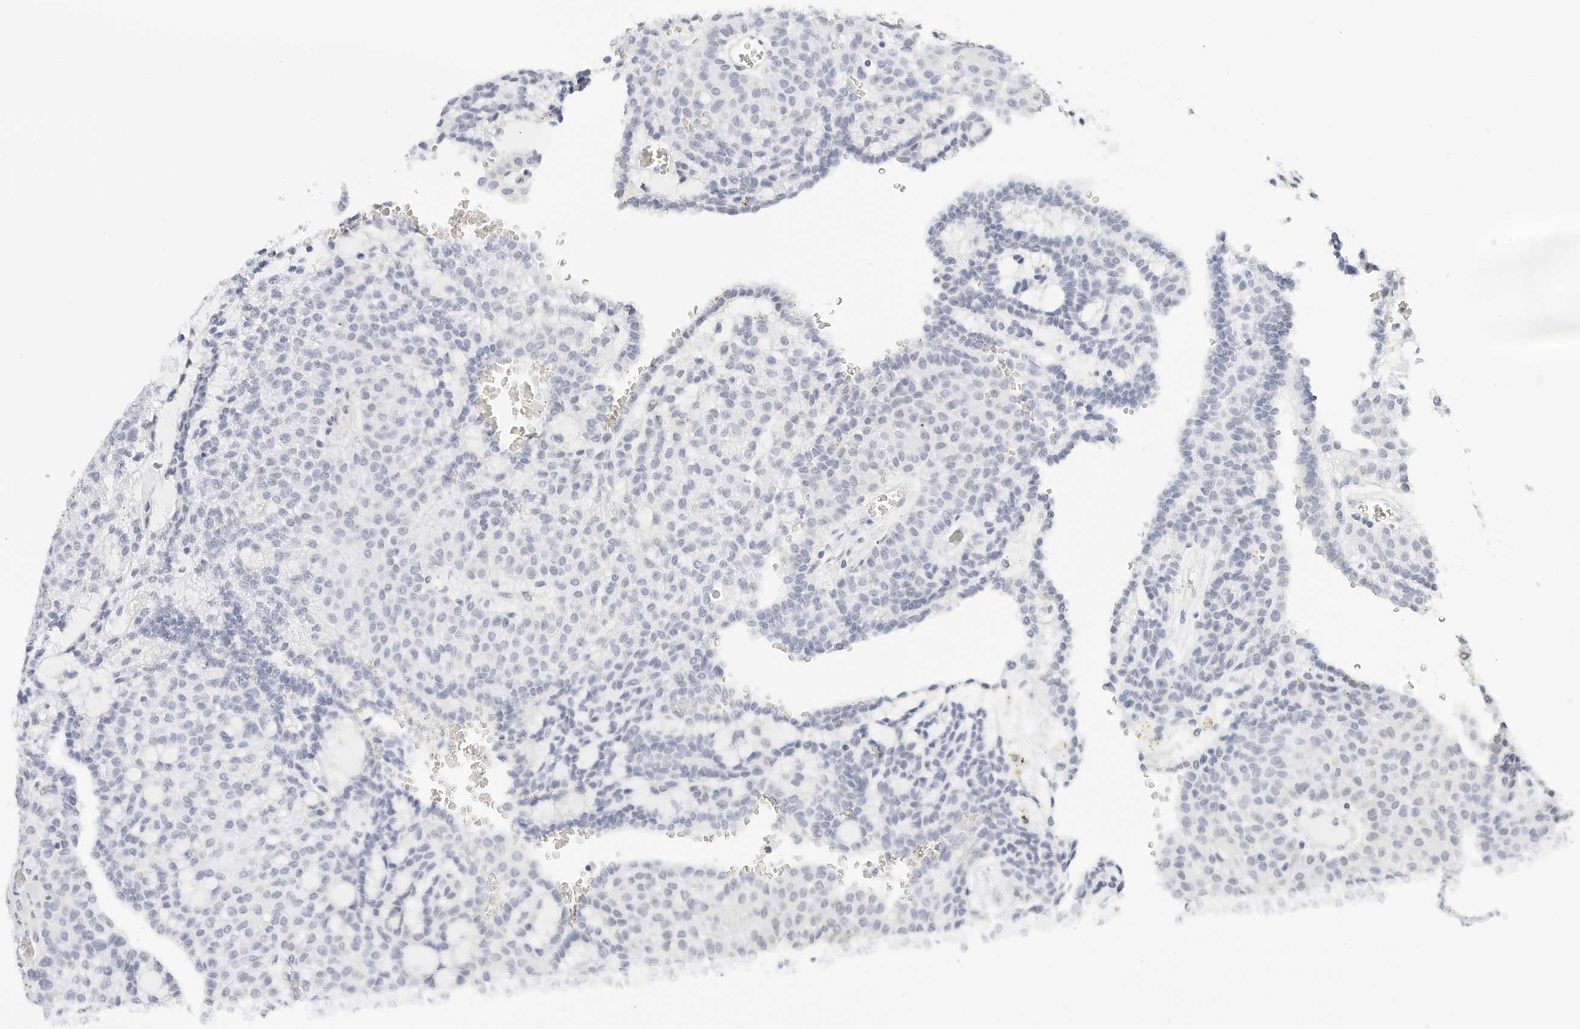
{"staining": {"intensity": "negative", "quantity": "none", "location": "none"}, "tissue": "renal cancer", "cell_type": "Tumor cells", "image_type": "cancer", "snomed": [{"axis": "morphology", "description": "Adenocarcinoma, NOS"}, {"axis": "topography", "description": "Kidney"}], "caption": "Immunohistochemistry histopathology image of renal adenocarcinoma stained for a protein (brown), which reveals no expression in tumor cells.", "gene": "CD22", "patient": {"sex": "male", "age": 63}}